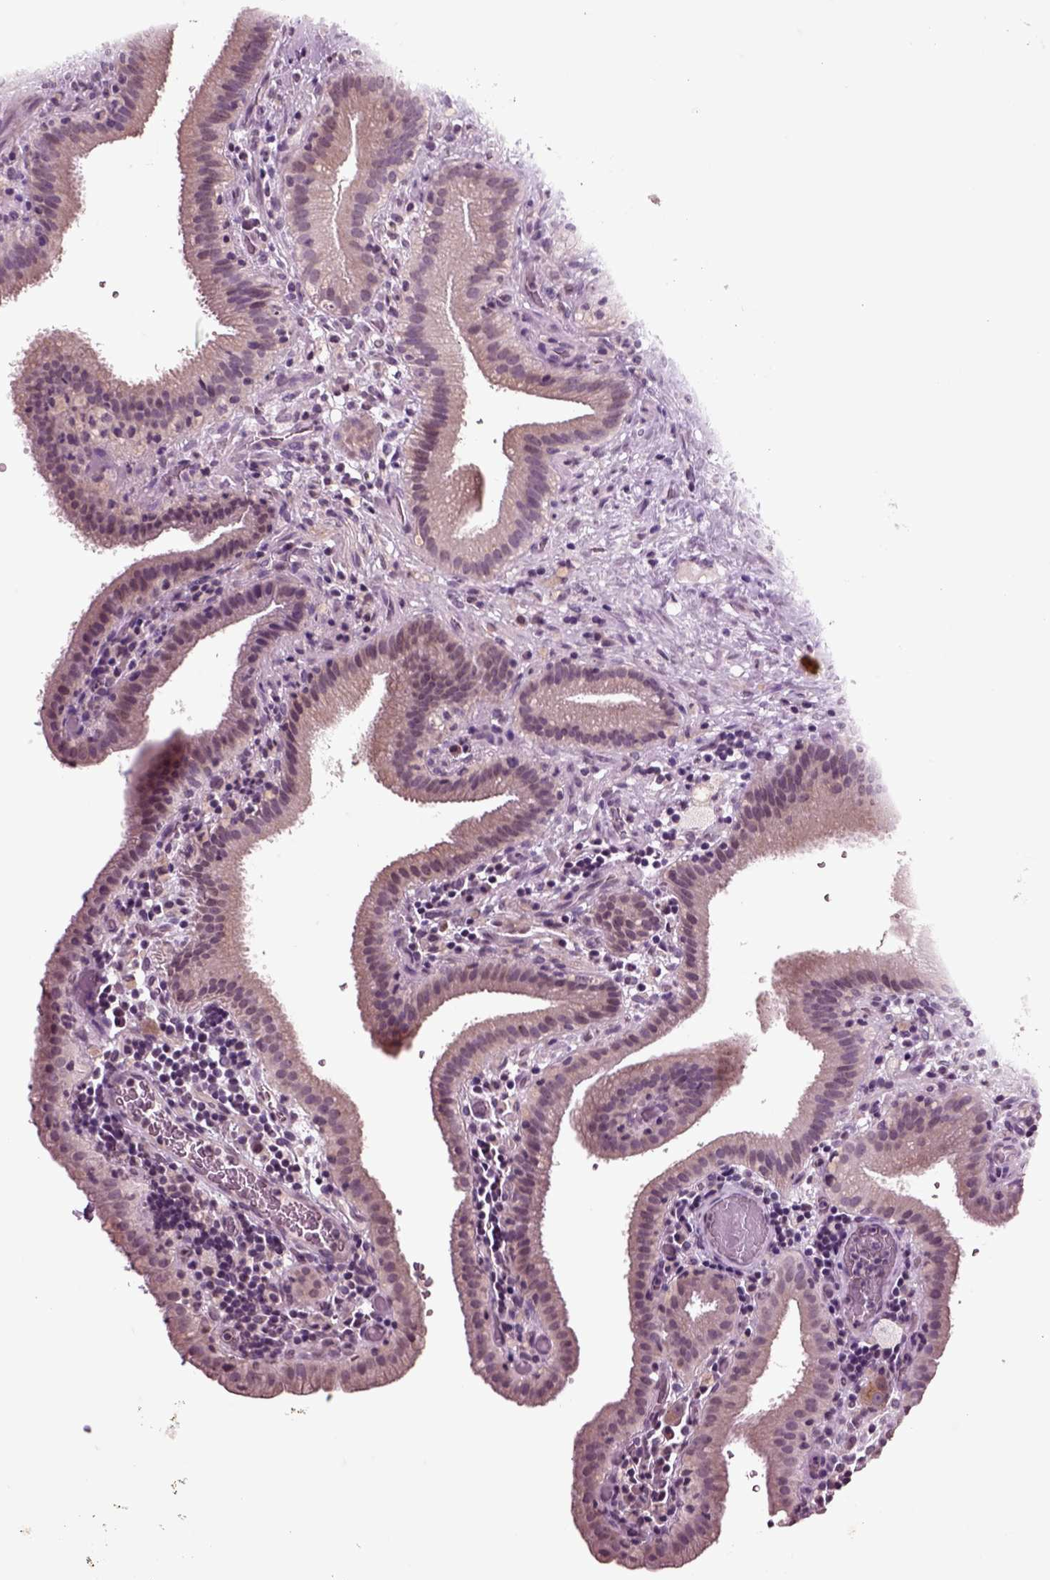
{"staining": {"intensity": "negative", "quantity": "none", "location": "none"}, "tissue": "gallbladder", "cell_type": "Glandular cells", "image_type": "normal", "snomed": [{"axis": "morphology", "description": "Normal tissue, NOS"}, {"axis": "topography", "description": "Gallbladder"}], "caption": "The immunohistochemistry (IHC) histopathology image has no significant staining in glandular cells of gallbladder. (Stains: DAB (3,3'-diaminobenzidine) IHC with hematoxylin counter stain, Microscopy: brightfield microscopy at high magnification).", "gene": "CHGB", "patient": {"sex": "male", "age": 62}}